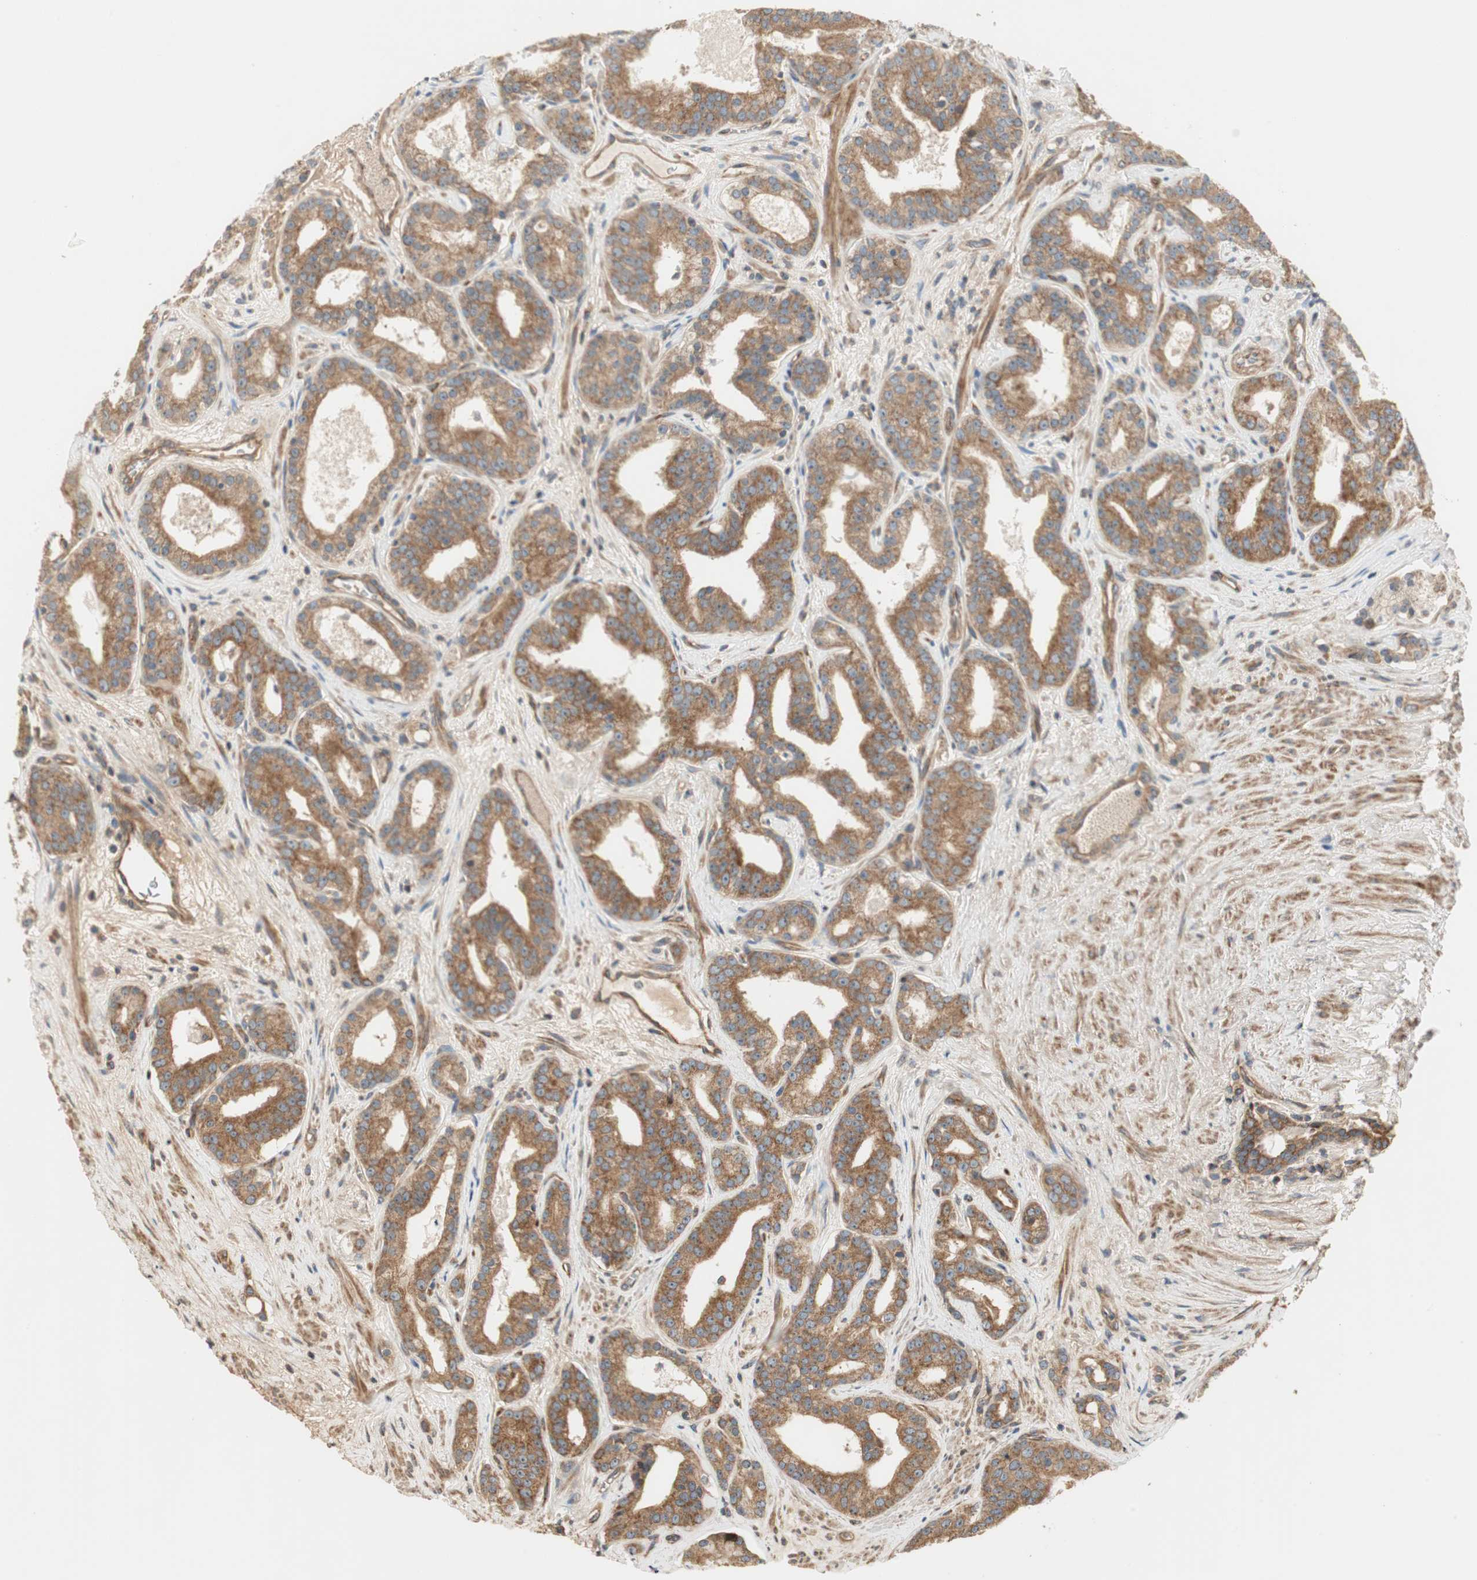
{"staining": {"intensity": "moderate", "quantity": ">75%", "location": "cytoplasmic/membranous"}, "tissue": "prostate cancer", "cell_type": "Tumor cells", "image_type": "cancer", "snomed": [{"axis": "morphology", "description": "Adenocarcinoma, Low grade"}, {"axis": "topography", "description": "Prostate"}], "caption": "This is a photomicrograph of IHC staining of prostate adenocarcinoma (low-grade), which shows moderate staining in the cytoplasmic/membranous of tumor cells.", "gene": "CTTNBP2NL", "patient": {"sex": "male", "age": 63}}